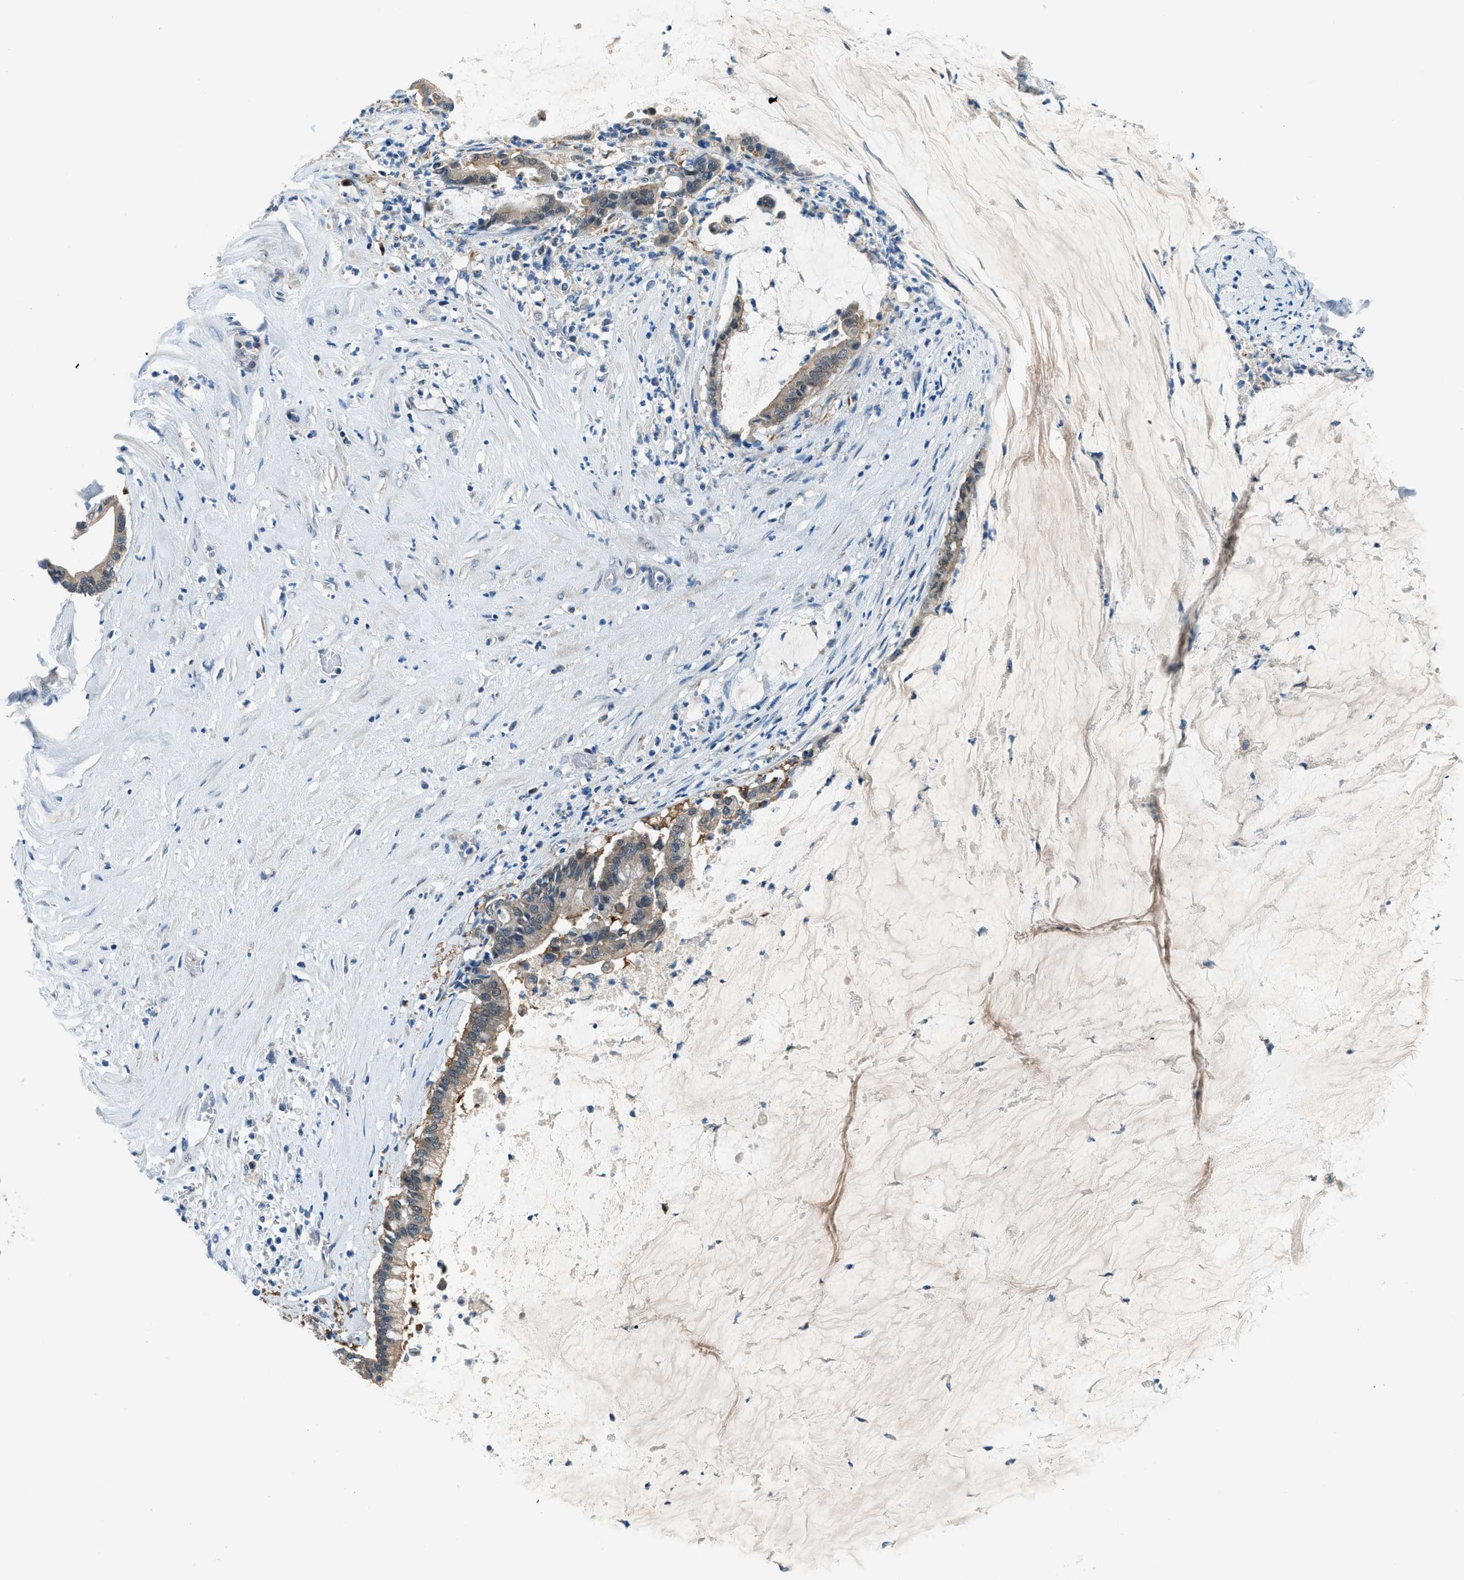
{"staining": {"intensity": "moderate", "quantity": ">75%", "location": "cytoplasmic/membranous"}, "tissue": "pancreatic cancer", "cell_type": "Tumor cells", "image_type": "cancer", "snomed": [{"axis": "morphology", "description": "Adenocarcinoma, NOS"}, {"axis": "topography", "description": "Pancreas"}], "caption": "Moderate cytoplasmic/membranous protein expression is seen in approximately >75% of tumor cells in pancreatic cancer (adenocarcinoma).", "gene": "ACP1", "patient": {"sex": "male", "age": 41}}